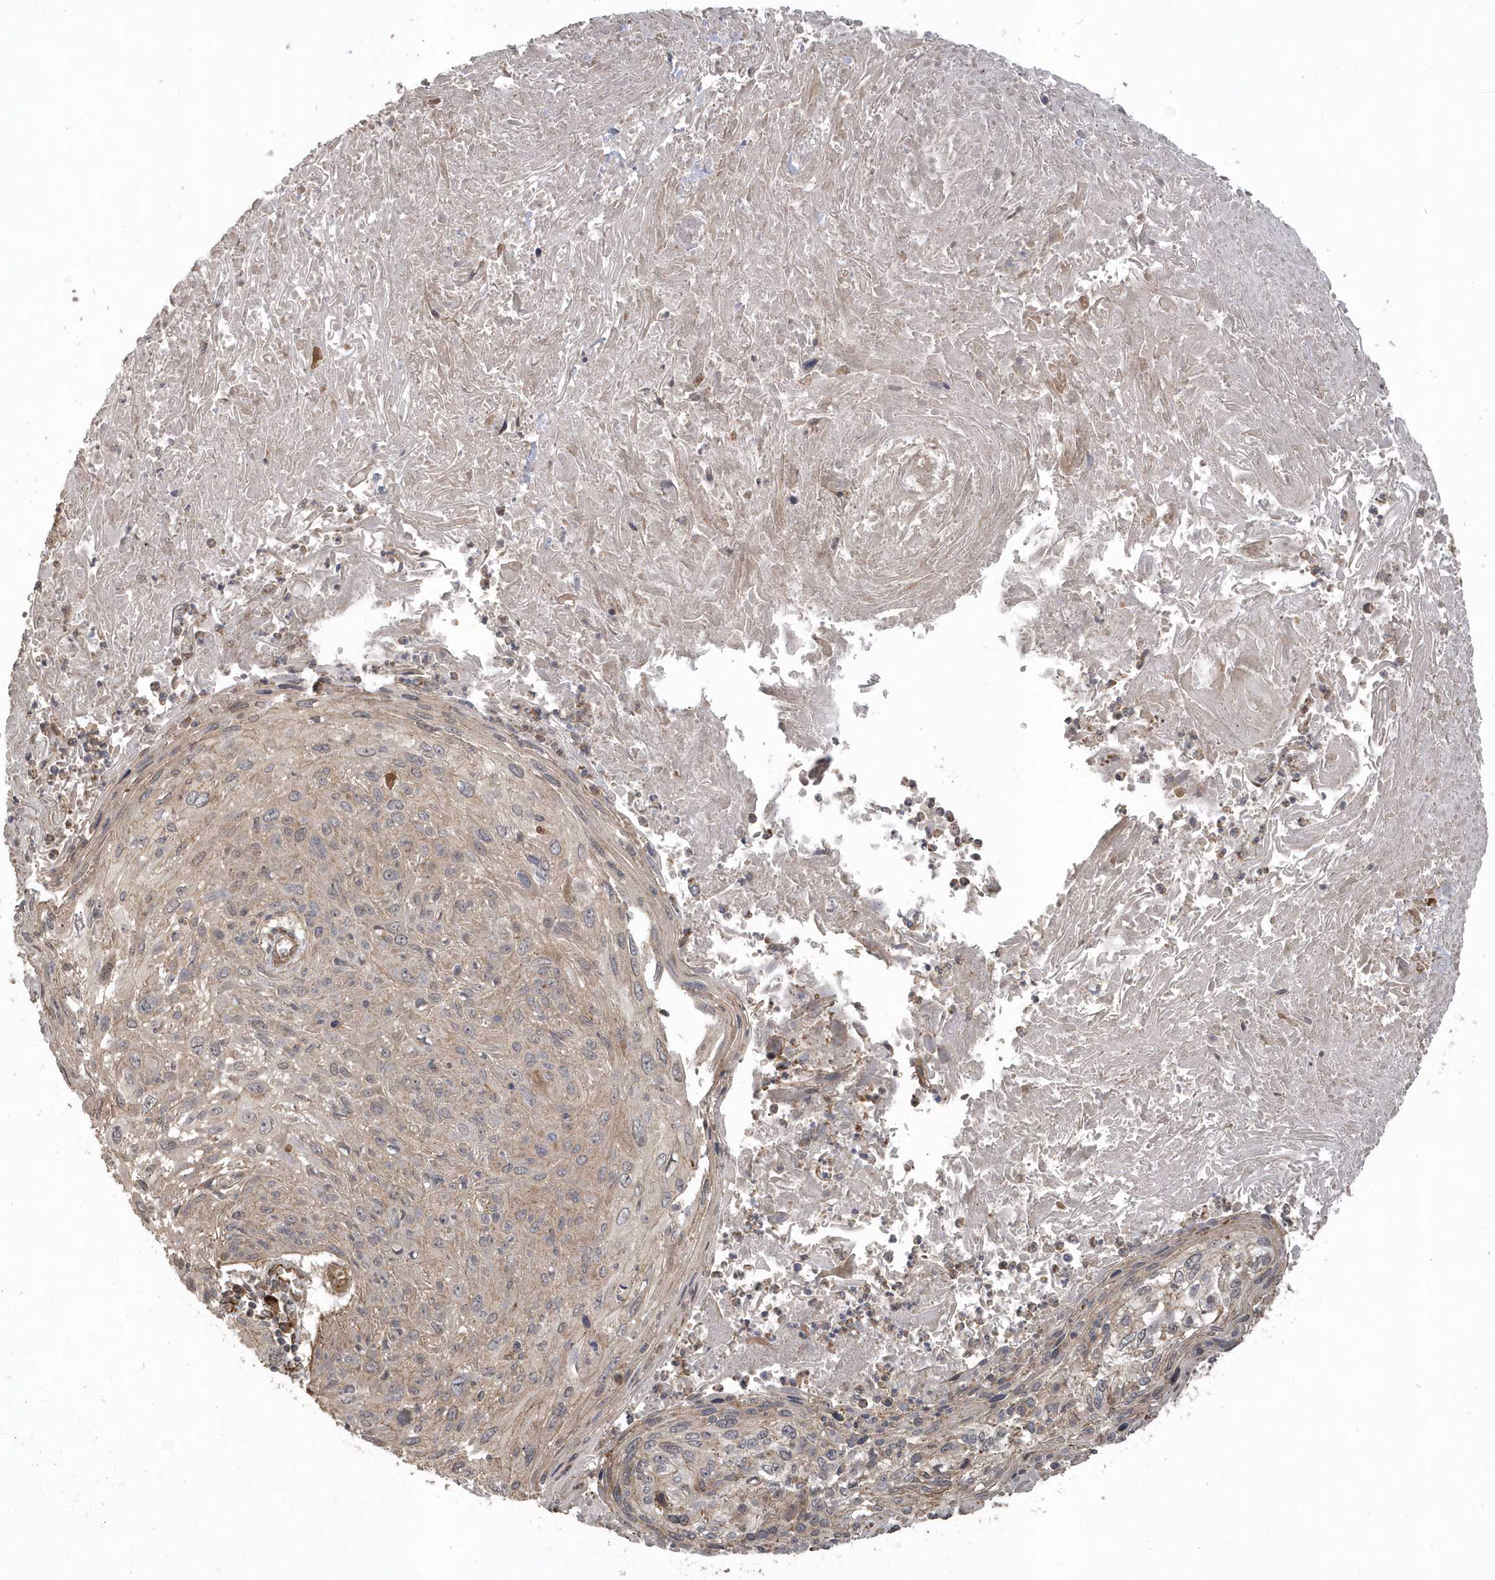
{"staining": {"intensity": "weak", "quantity": ">75%", "location": "cytoplasmic/membranous"}, "tissue": "cervical cancer", "cell_type": "Tumor cells", "image_type": "cancer", "snomed": [{"axis": "morphology", "description": "Squamous cell carcinoma, NOS"}, {"axis": "topography", "description": "Cervix"}], "caption": "Human squamous cell carcinoma (cervical) stained for a protein (brown) reveals weak cytoplasmic/membranous positive staining in about >75% of tumor cells.", "gene": "HERPUD1", "patient": {"sex": "female", "age": 51}}